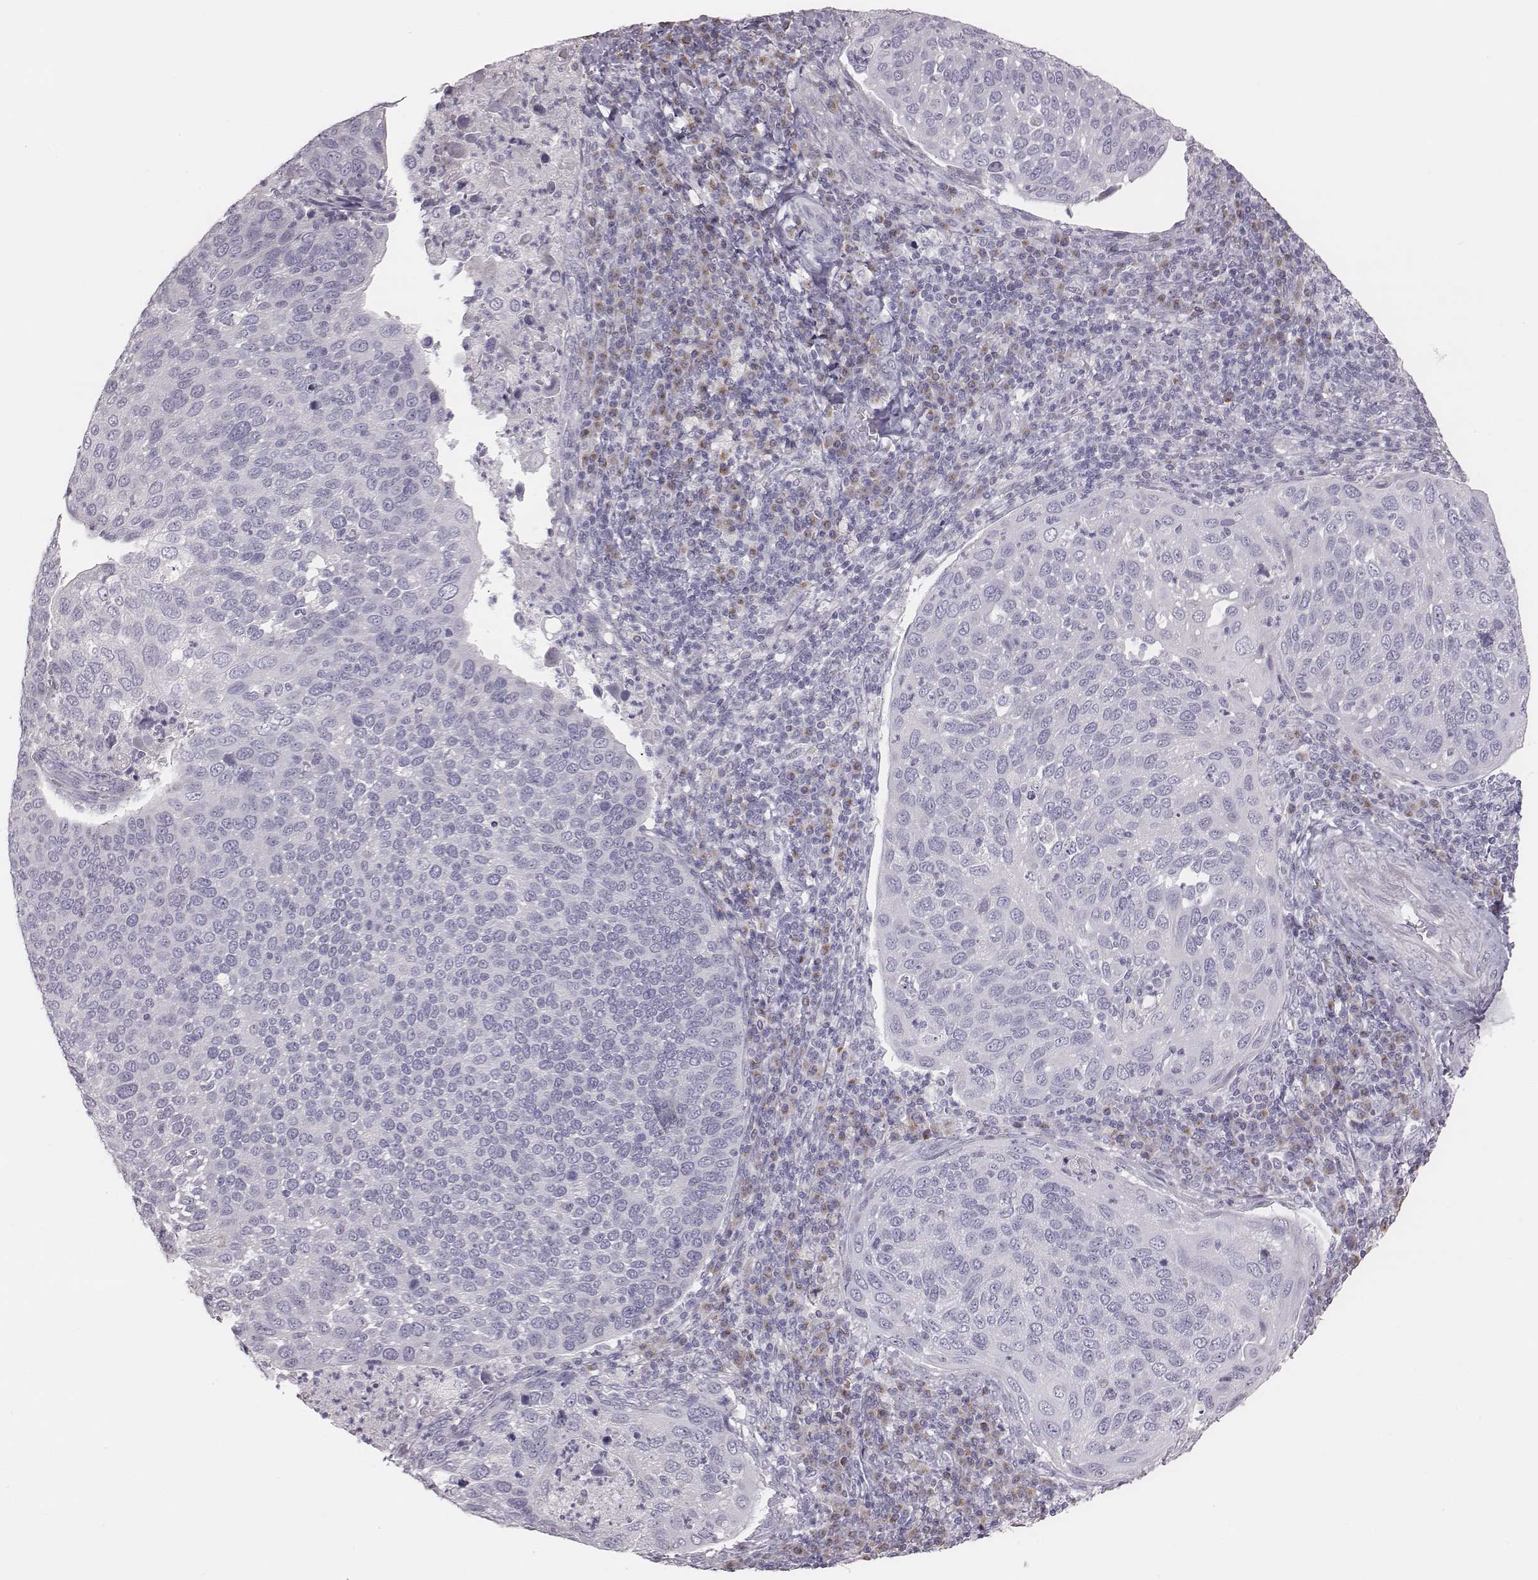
{"staining": {"intensity": "negative", "quantity": "none", "location": "none"}, "tissue": "cervical cancer", "cell_type": "Tumor cells", "image_type": "cancer", "snomed": [{"axis": "morphology", "description": "Squamous cell carcinoma, NOS"}, {"axis": "topography", "description": "Cervix"}], "caption": "High power microscopy micrograph of an IHC photomicrograph of cervical cancer, revealing no significant staining in tumor cells.", "gene": "C6orf58", "patient": {"sex": "female", "age": 54}}